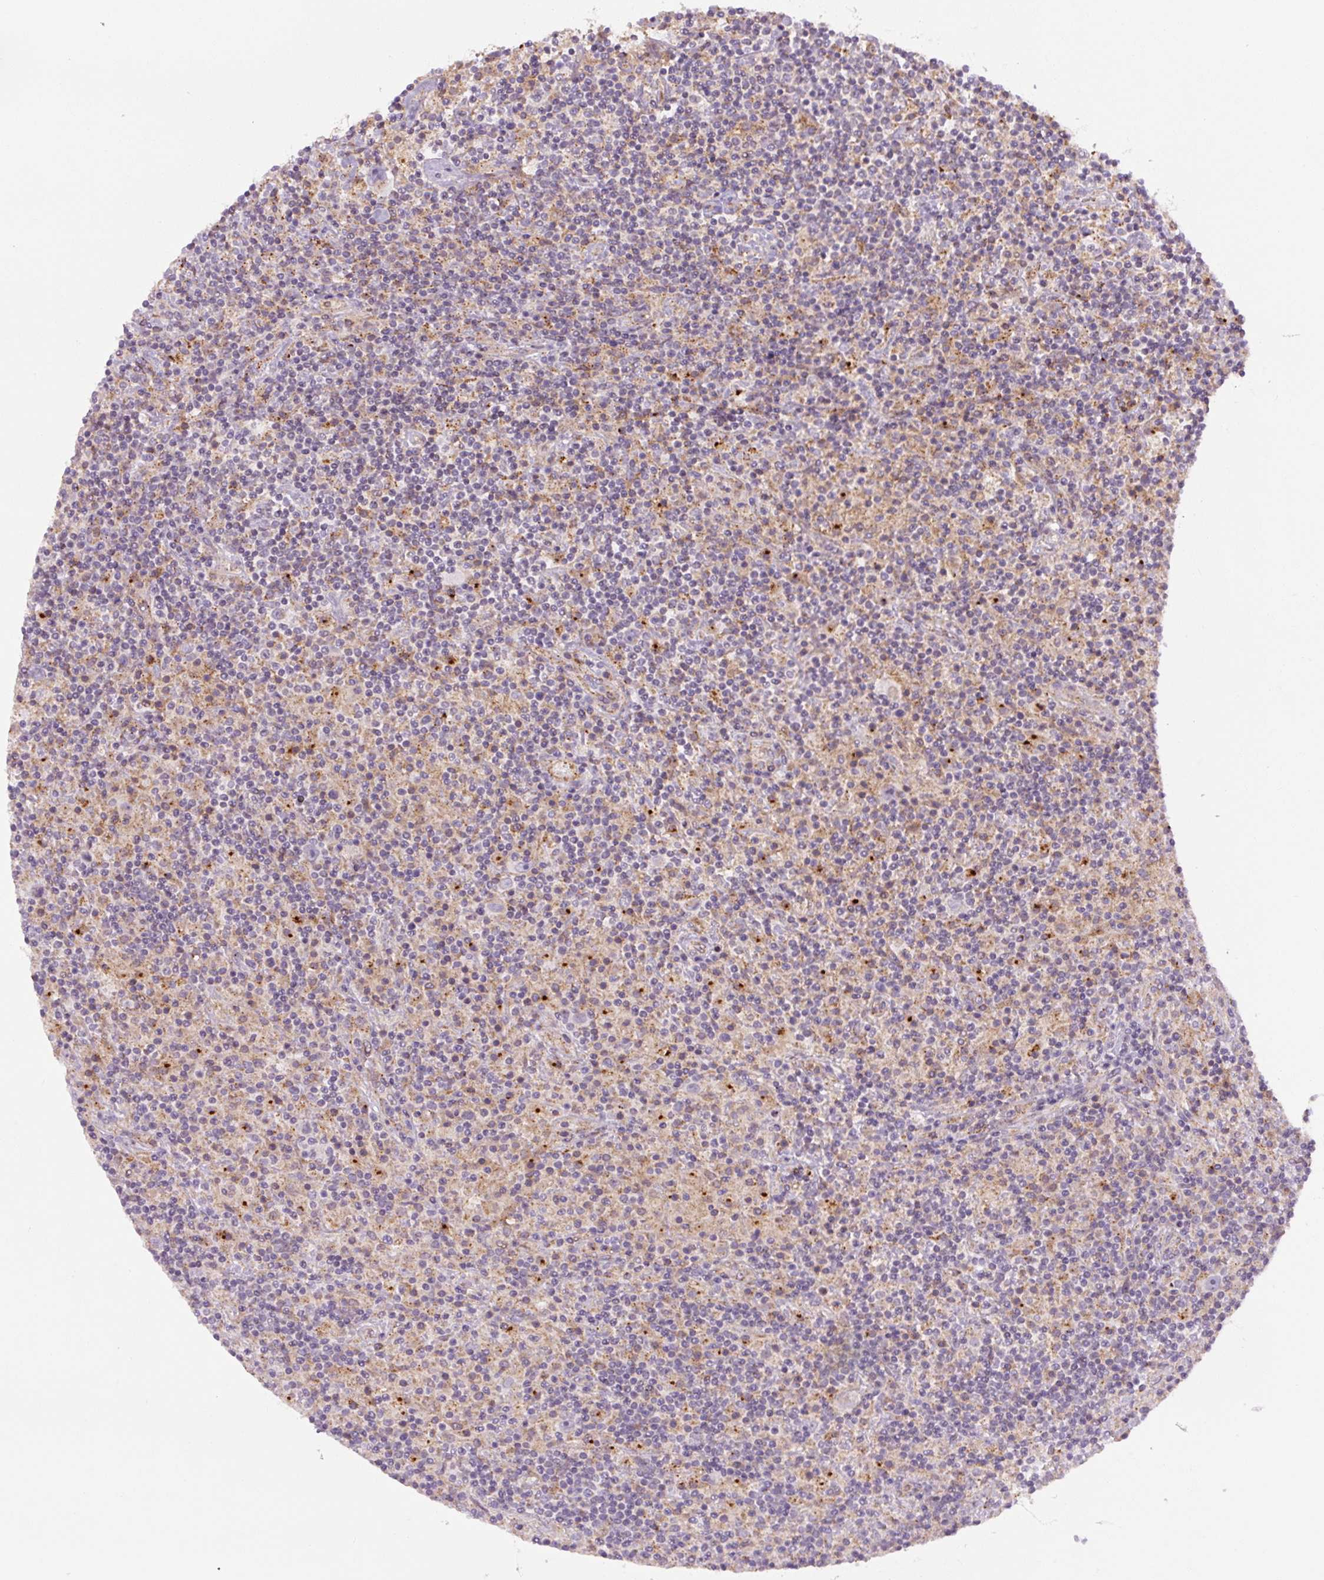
{"staining": {"intensity": "negative", "quantity": "none", "location": "none"}, "tissue": "lymphoma", "cell_type": "Tumor cells", "image_type": "cancer", "snomed": [{"axis": "morphology", "description": "Hodgkin's disease, NOS"}, {"axis": "topography", "description": "Lymph node"}], "caption": "Tumor cells are negative for protein expression in human Hodgkin's disease.", "gene": "ZSWIM7", "patient": {"sex": "male", "age": 70}}